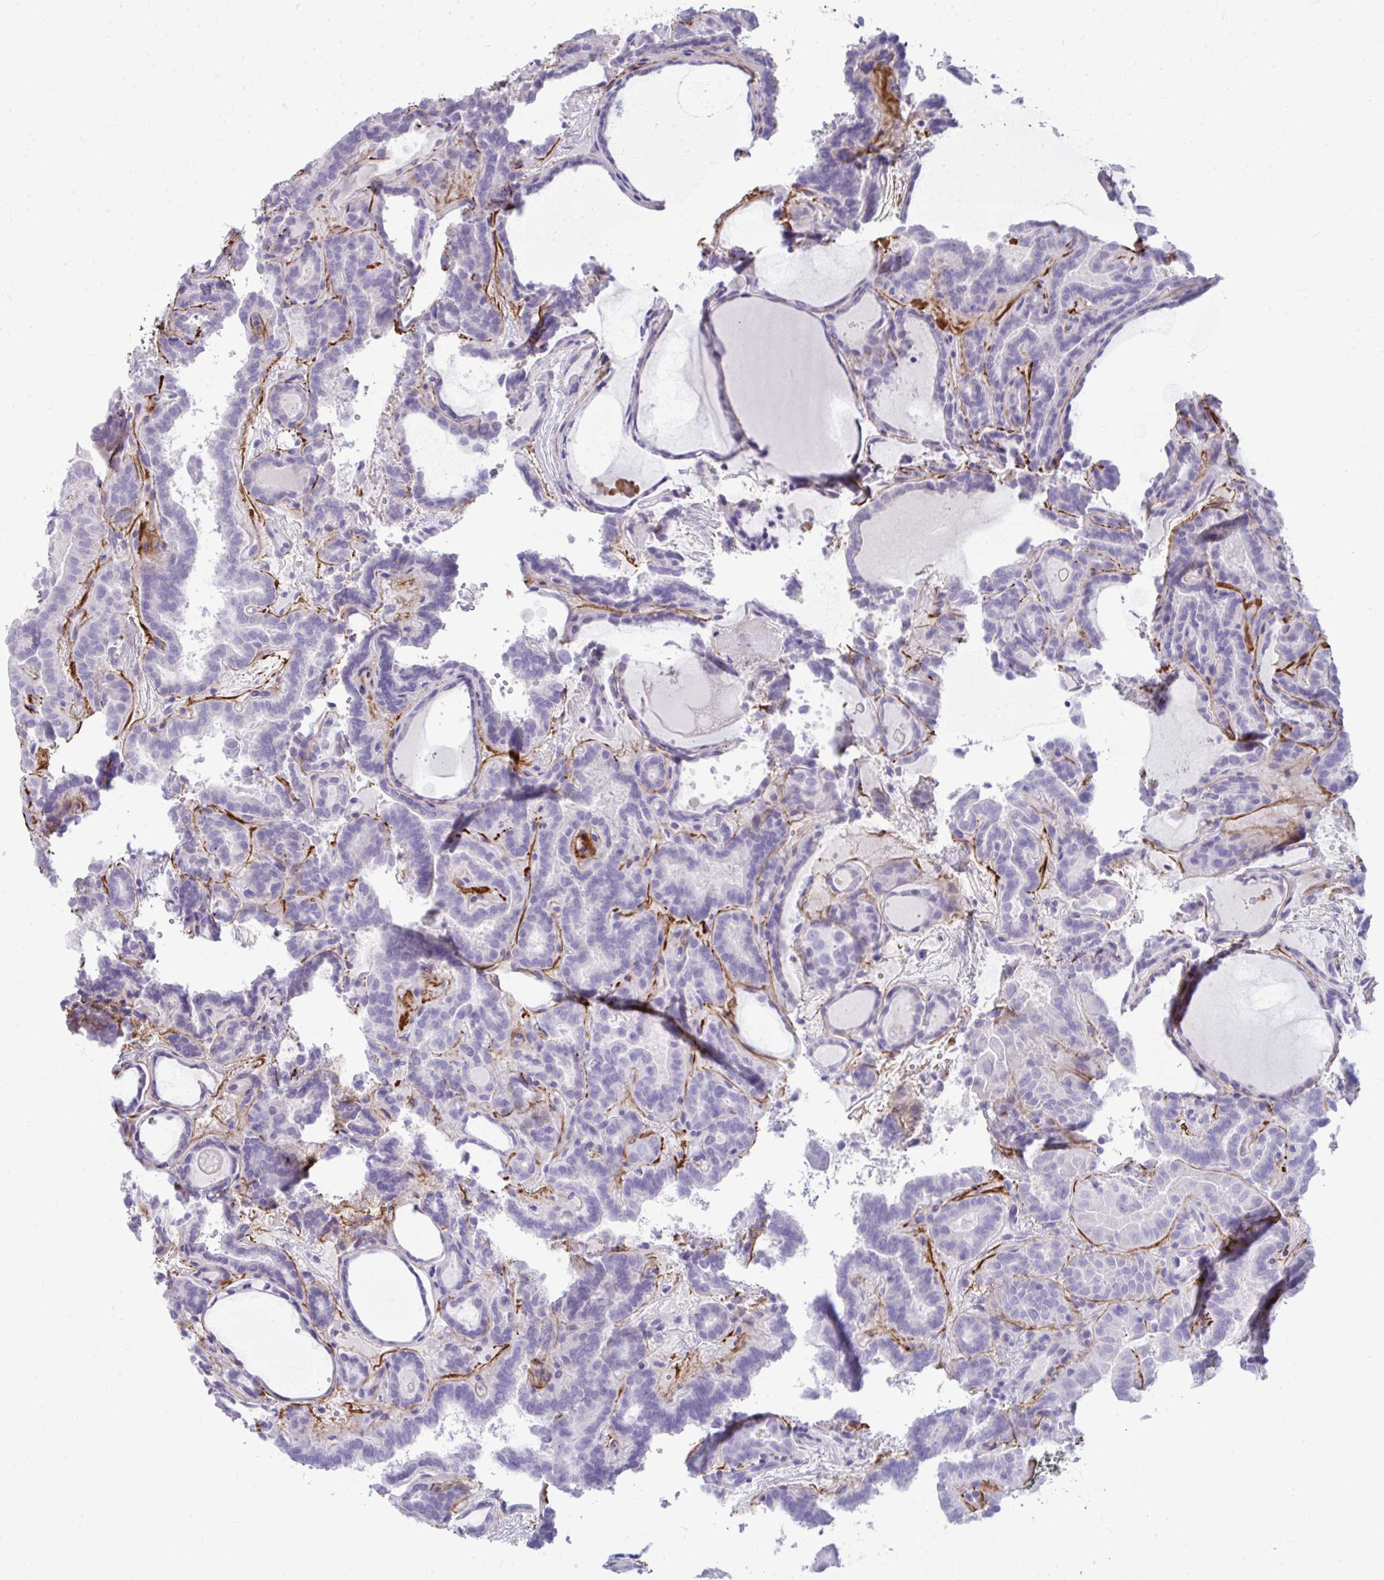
{"staining": {"intensity": "negative", "quantity": "none", "location": "none"}, "tissue": "thyroid cancer", "cell_type": "Tumor cells", "image_type": "cancer", "snomed": [{"axis": "morphology", "description": "Papillary adenocarcinoma, NOS"}, {"axis": "topography", "description": "Thyroid gland"}], "caption": "An IHC micrograph of thyroid cancer (papillary adenocarcinoma) is shown. There is no staining in tumor cells of thyroid cancer (papillary adenocarcinoma). (Stains: DAB IHC with hematoxylin counter stain, Microscopy: brightfield microscopy at high magnification).", "gene": "PIGZ", "patient": {"sex": "female", "age": 46}}